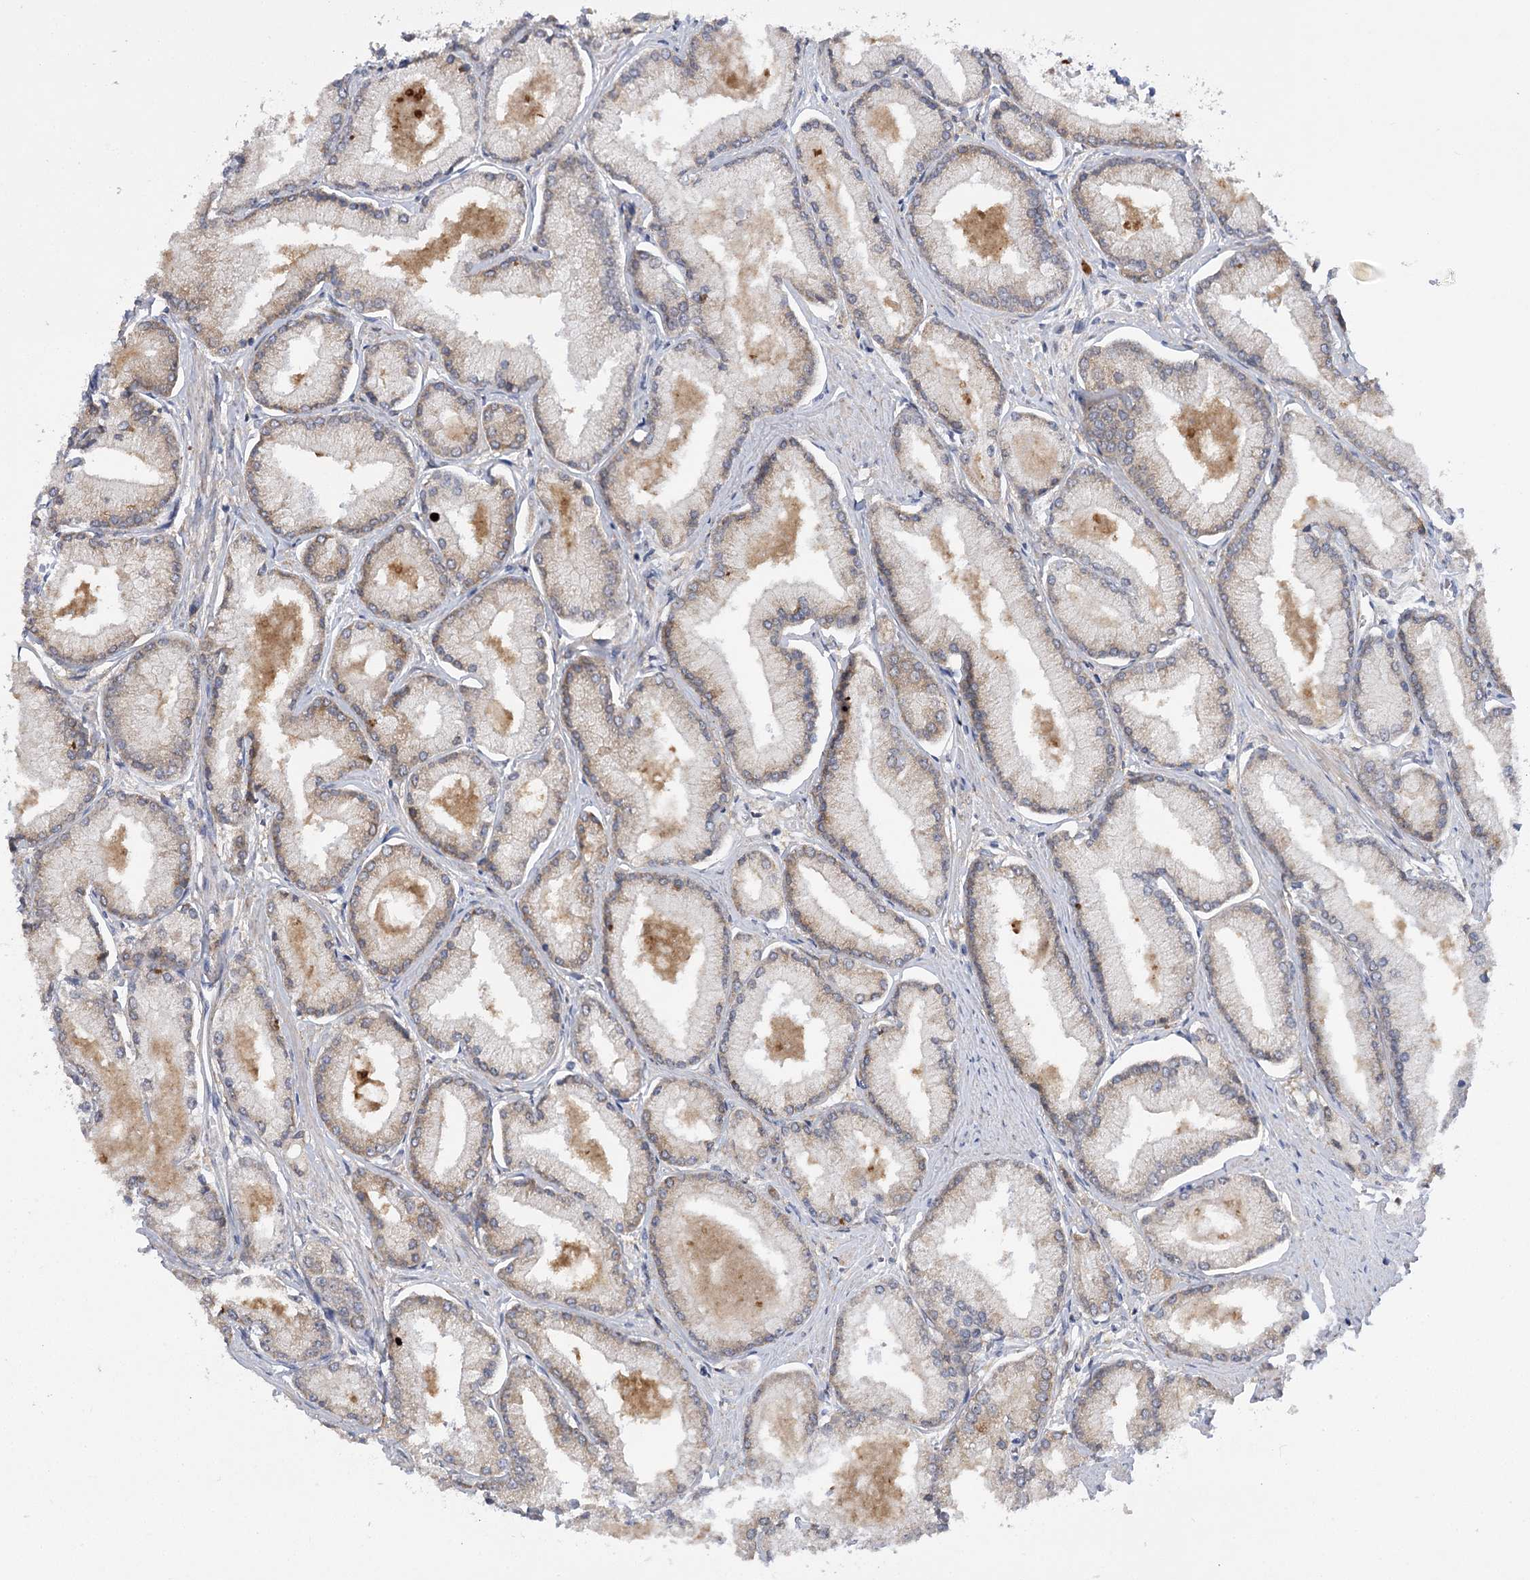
{"staining": {"intensity": "weak", "quantity": "<25%", "location": "cytoplasmic/membranous"}, "tissue": "prostate cancer", "cell_type": "Tumor cells", "image_type": "cancer", "snomed": [{"axis": "morphology", "description": "Adenocarcinoma, Low grade"}, {"axis": "topography", "description": "Prostate"}], "caption": "Immunohistochemical staining of prostate adenocarcinoma (low-grade) demonstrates no significant staining in tumor cells.", "gene": "NCKAP5", "patient": {"sex": "male", "age": 74}}